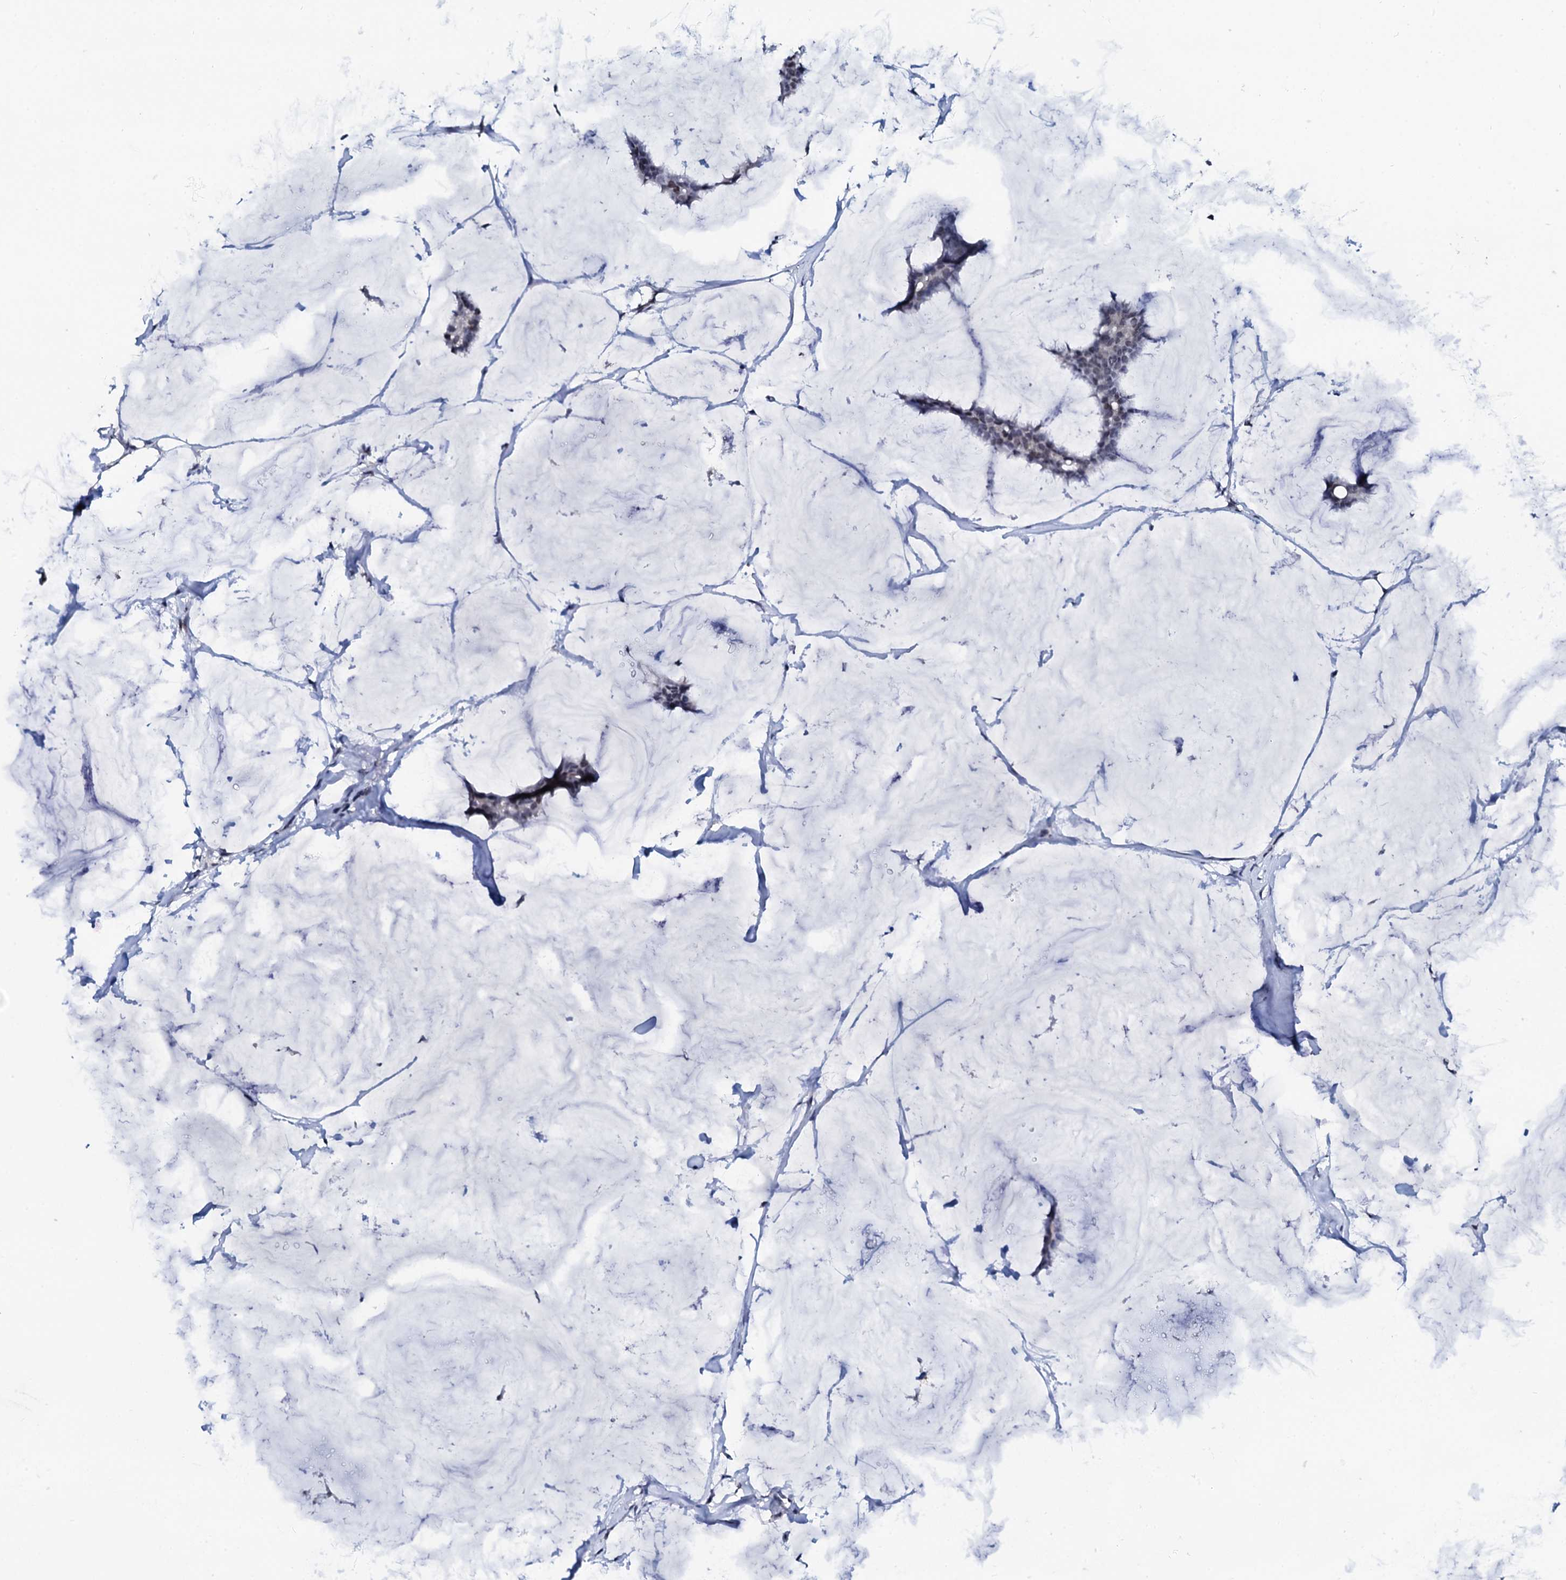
{"staining": {"intensity": "negative", "quantity": "none", "location": "none"}, "tissue": "breast cancer", "cell_type": "Tumor cells", "image_type": "cancer", "snomed": [{"axis": "morphology", "description": "Duct carcinoma"}, {"axis": "topography", "description": "Breast"}], "caption": "Breast cancer (invasive ductal carcinoma) was stained to show a protein in brown. There is no significant positivity in tumor cells.", "gene": "SPATA19", "patient": {"sex": "female", "age": 93}}